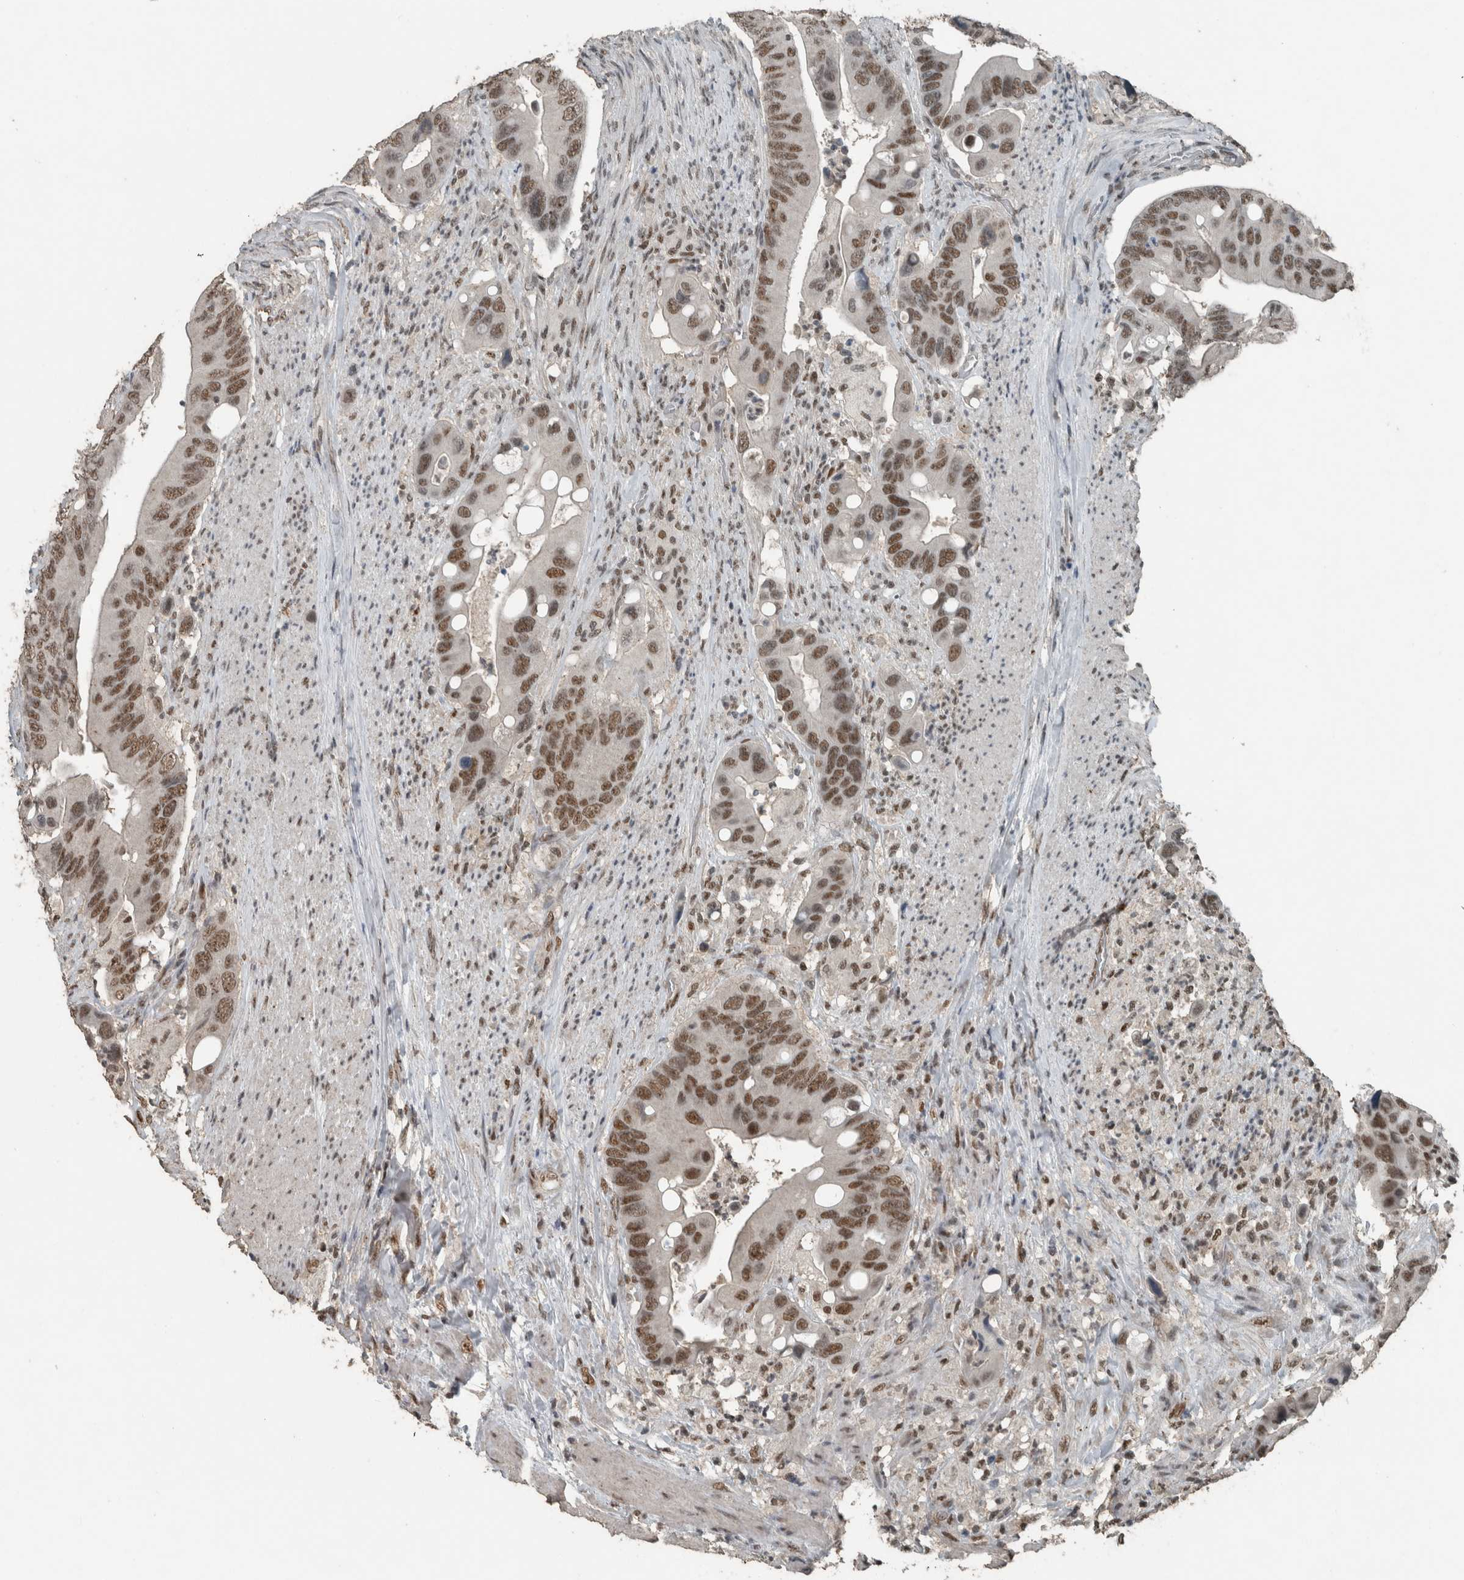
{"staining": {"intensity": "moderate", "quantity": ">75%", "location": "nuclear"}, "tissue": "colorectal cancer", "cell_type": "Tumor cells", "image_type": "cancer", "snomed": [{"axis": "morphology", "description": "Adenocarcinoma, NOS"}, {"axis": "topography", "description": "Rectum"}], "caption": "Human colorectal cancer stained with a brown dye shows moderate nuclear positive positivity in approximately >75% of tumor cells.", "gene": "ZNF24", "patient": {"sex": "female", "age": 57}}